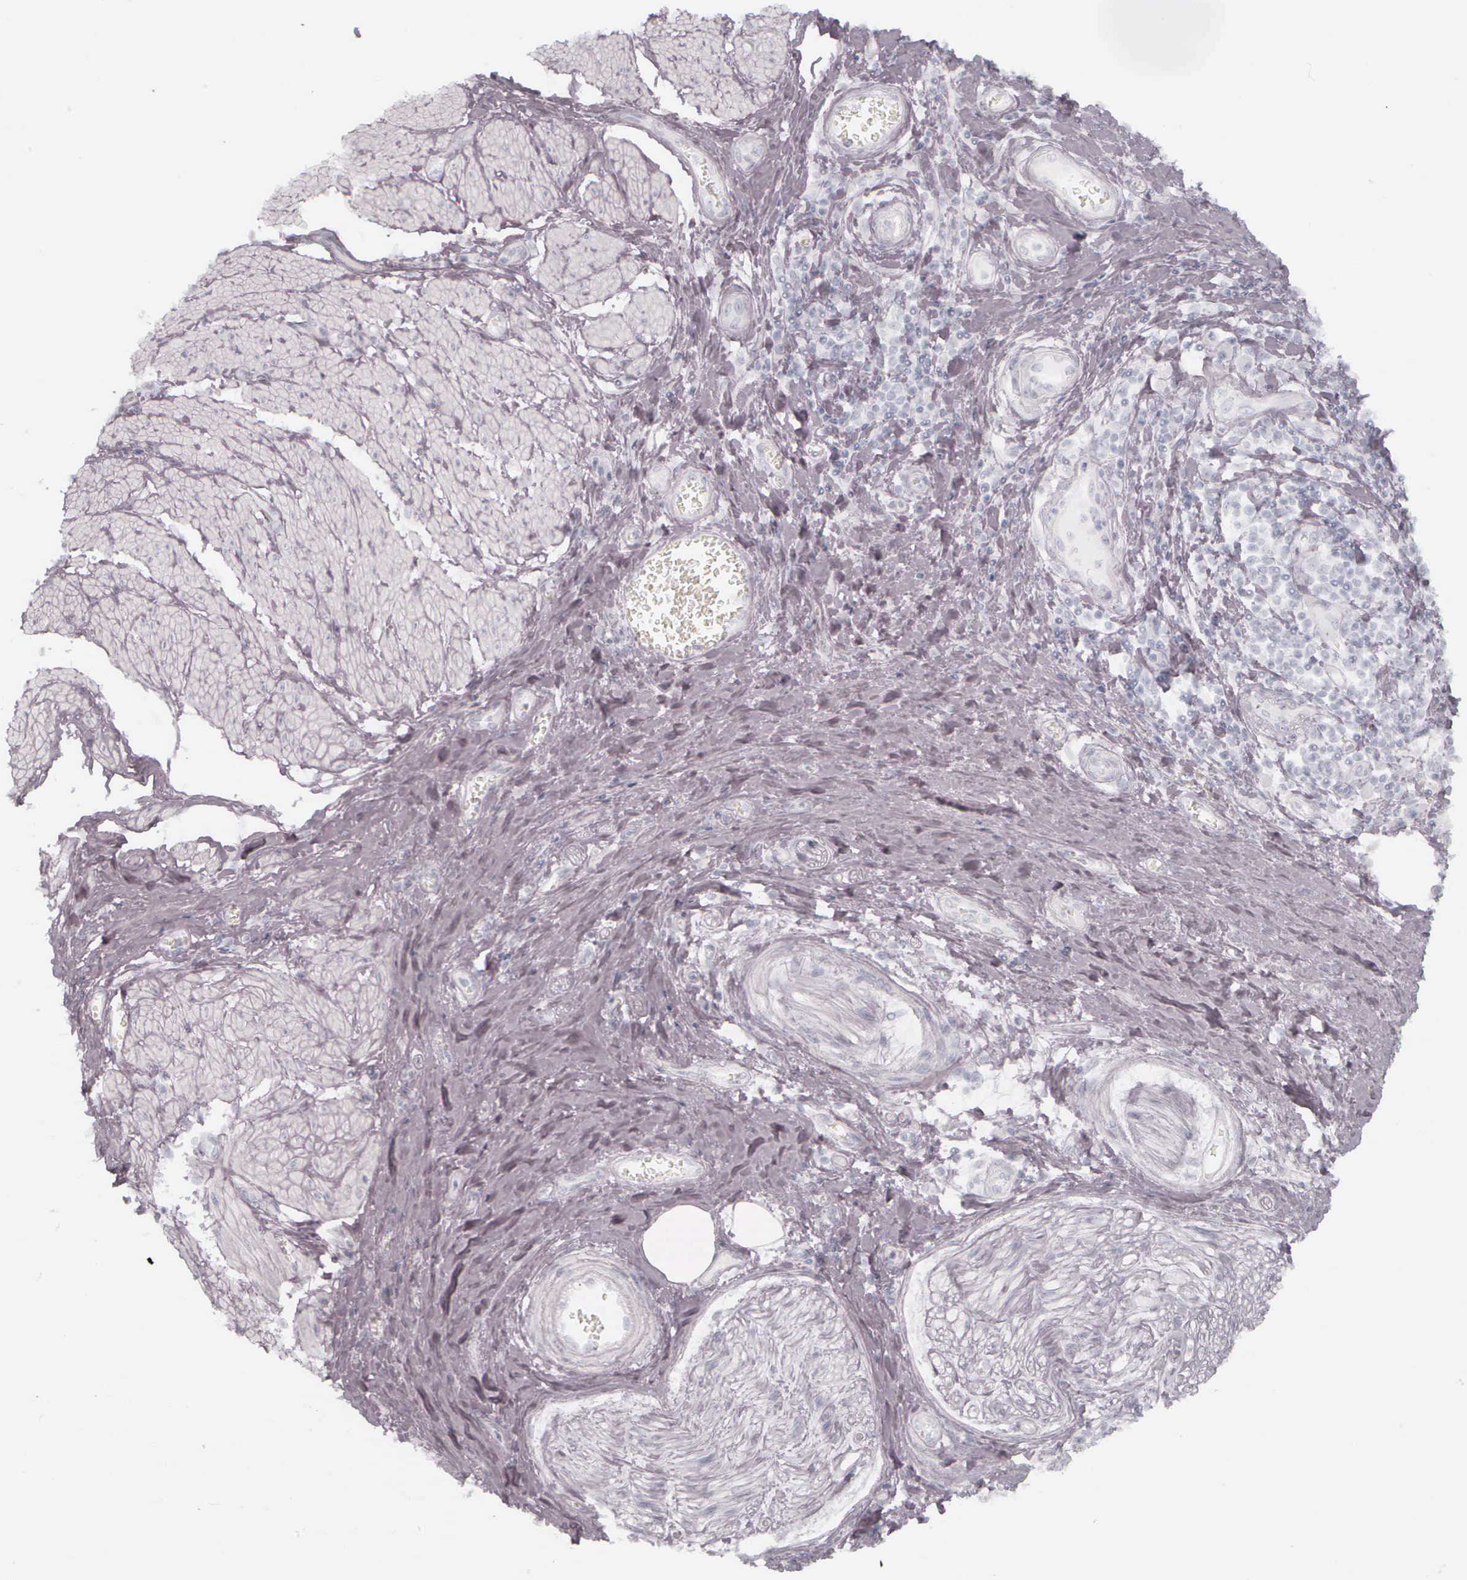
{"staining": {"intensity": "negative", "quantity": "none", "location": "none"}, "tissue": "pancreatic cancer", "cell_type": "Tumor cells", "image_type": "cancer", "snomed": [{"axis": "morphology", "description": "Adenocarcinoma, NOS"}, {"axis": "topography", "description": "Pancreas"}], "caption": "Adenocarcinoma (pancreatic) was stained to show a protein in brown. There is no significant expression in tumor cells. The staining is performed using DAB brown chromogen with nuclei counter-stained in using hematoxylin.", "gene": "KRT14", "patient": {"sex": "female", "age": 70}}